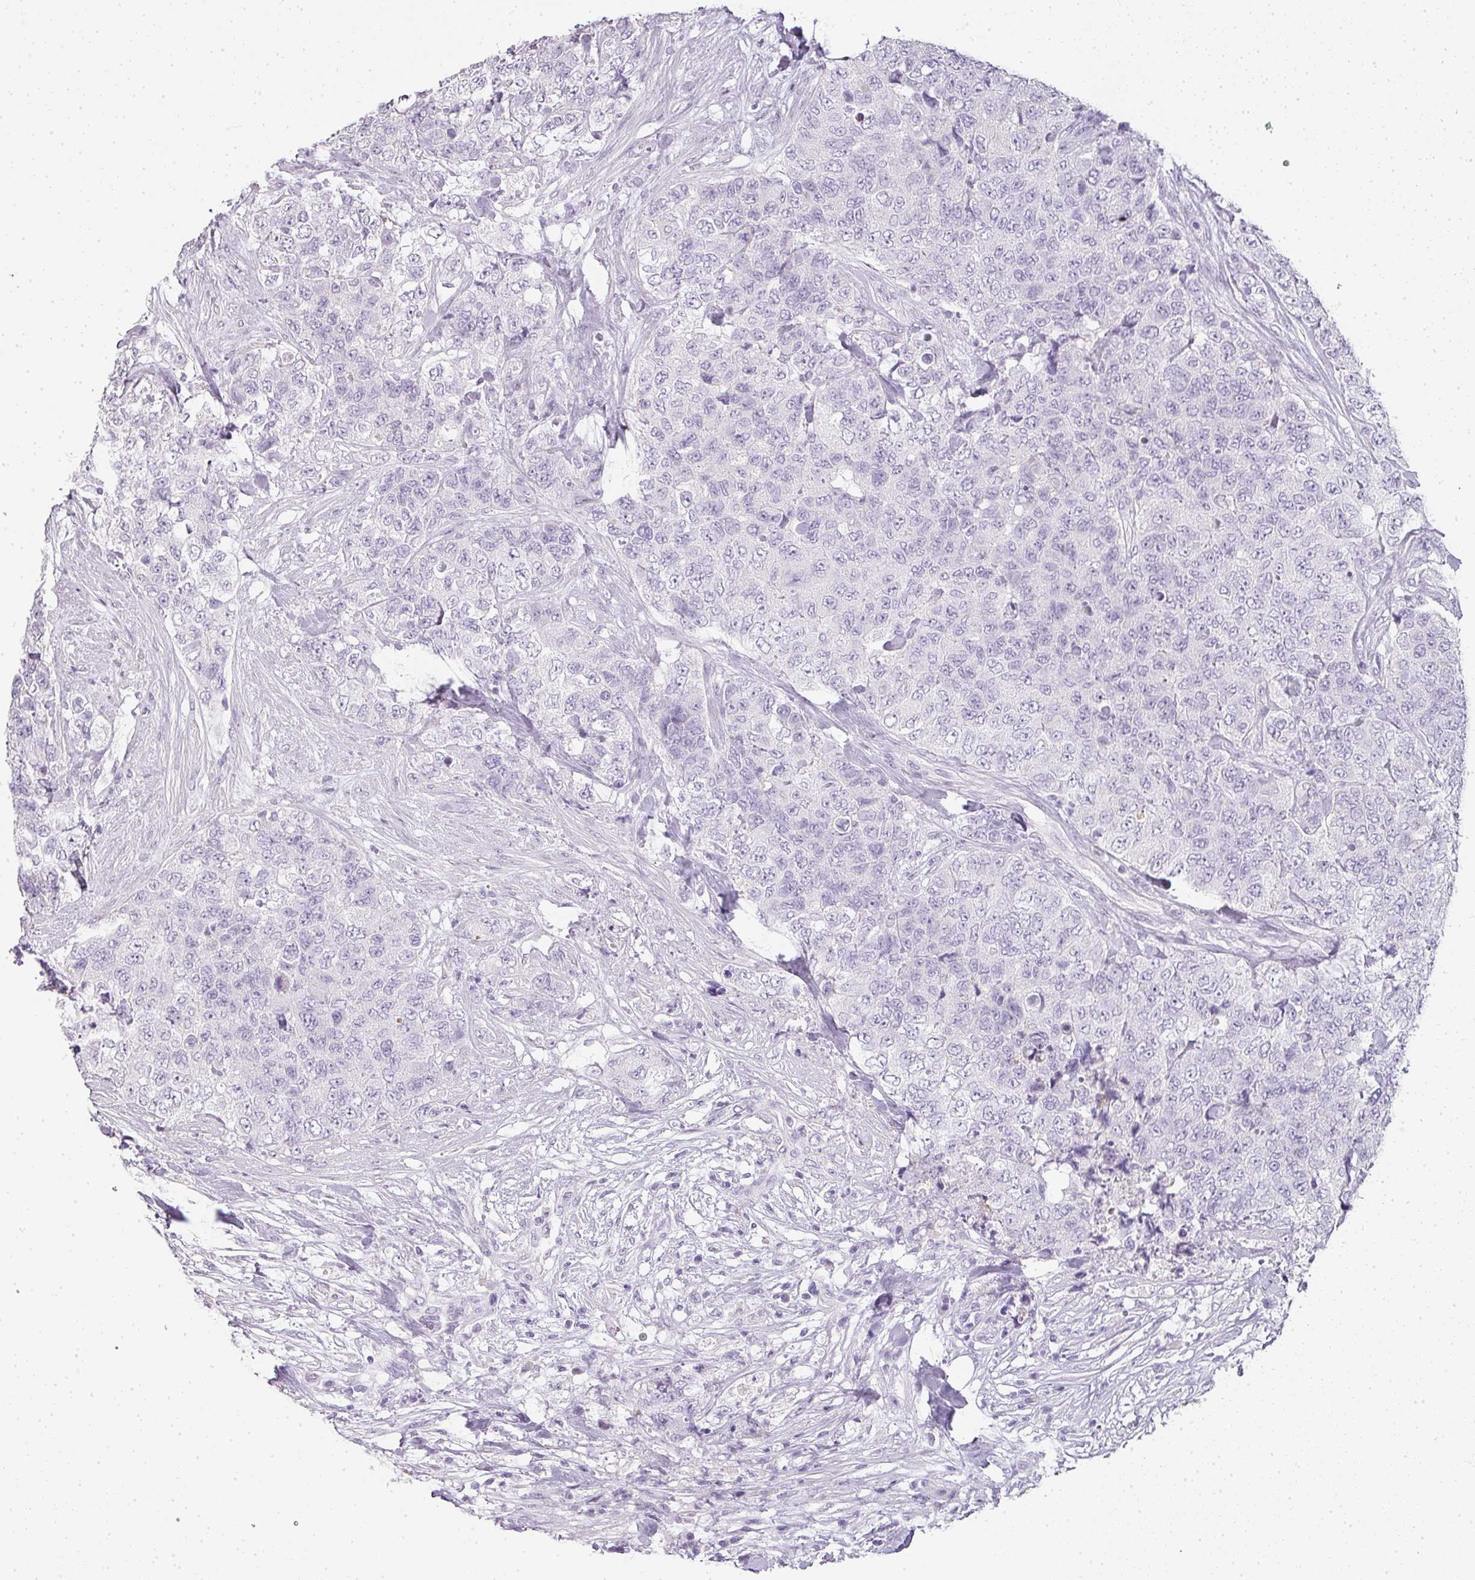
{"staining": {"intensity": "negative", "quantity": "none", "location": "none"}, "tissue": "urothelial cancer", "cell_type": "Tumor cells", "image_type": "cancer", "snomed": [{"axis": "morphology", "description": "Urothelial carcinoma, High grade"}, {"axis": "topography", "description": "Urinary bladder"}], "caption": "Immunohistochemical staining of human urothelial cancer displays no significant staining in tumor cells.", "gene": "CAMP", "patient": {"sex": "female", "age": 78}}